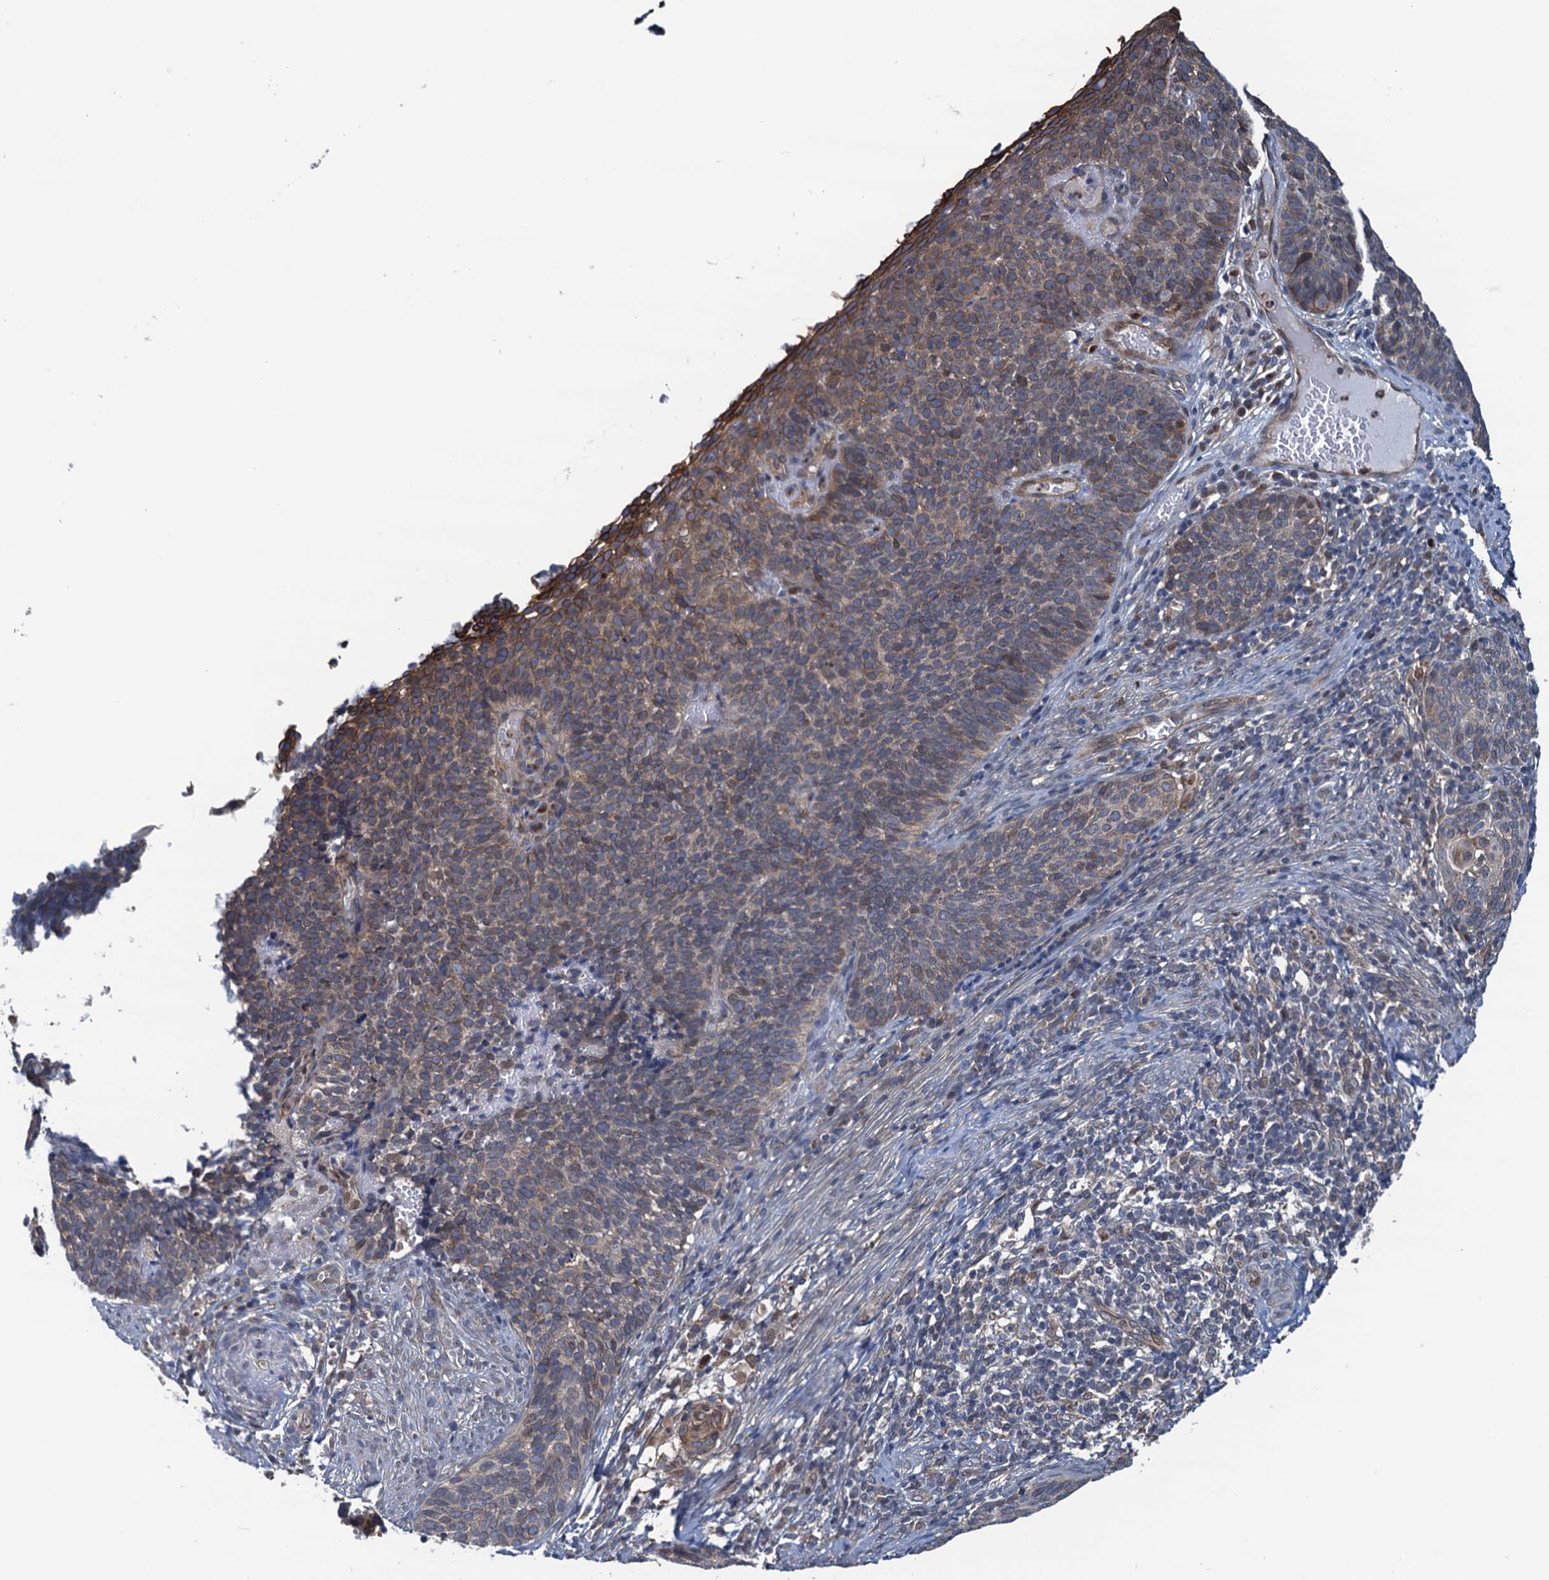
{"staining": {"intensity": "weak", "quantity": "<25%", "location": "cytoplasmic/membranous,nuclear"}, "tissue": "cervical cancer", "cell_type": "Tumor cells", "image_type": "cancer", "snomed": [{"axis": "morphology", "description": "Normal tissue, NOS"}, {"axis": "morphology", "description": "Squamous cell carcinoma, NOS"}, {"axis": "topography", "description": "Cervix"}], "caption": "High power microscopy micrograph of an immunohistochemistry (IHC) micrograph of cervical cancer, revealing no significant staining in tumor cells. The staining was performed using DAB (3,3'-diaminobenzidine) to visualize the protein expression in brown, while the nuclei were stained in blue with hematoxylin (Magnification: 20x).", "gene": "RNF125", "patient": {"sex": "female", "age": 39}}